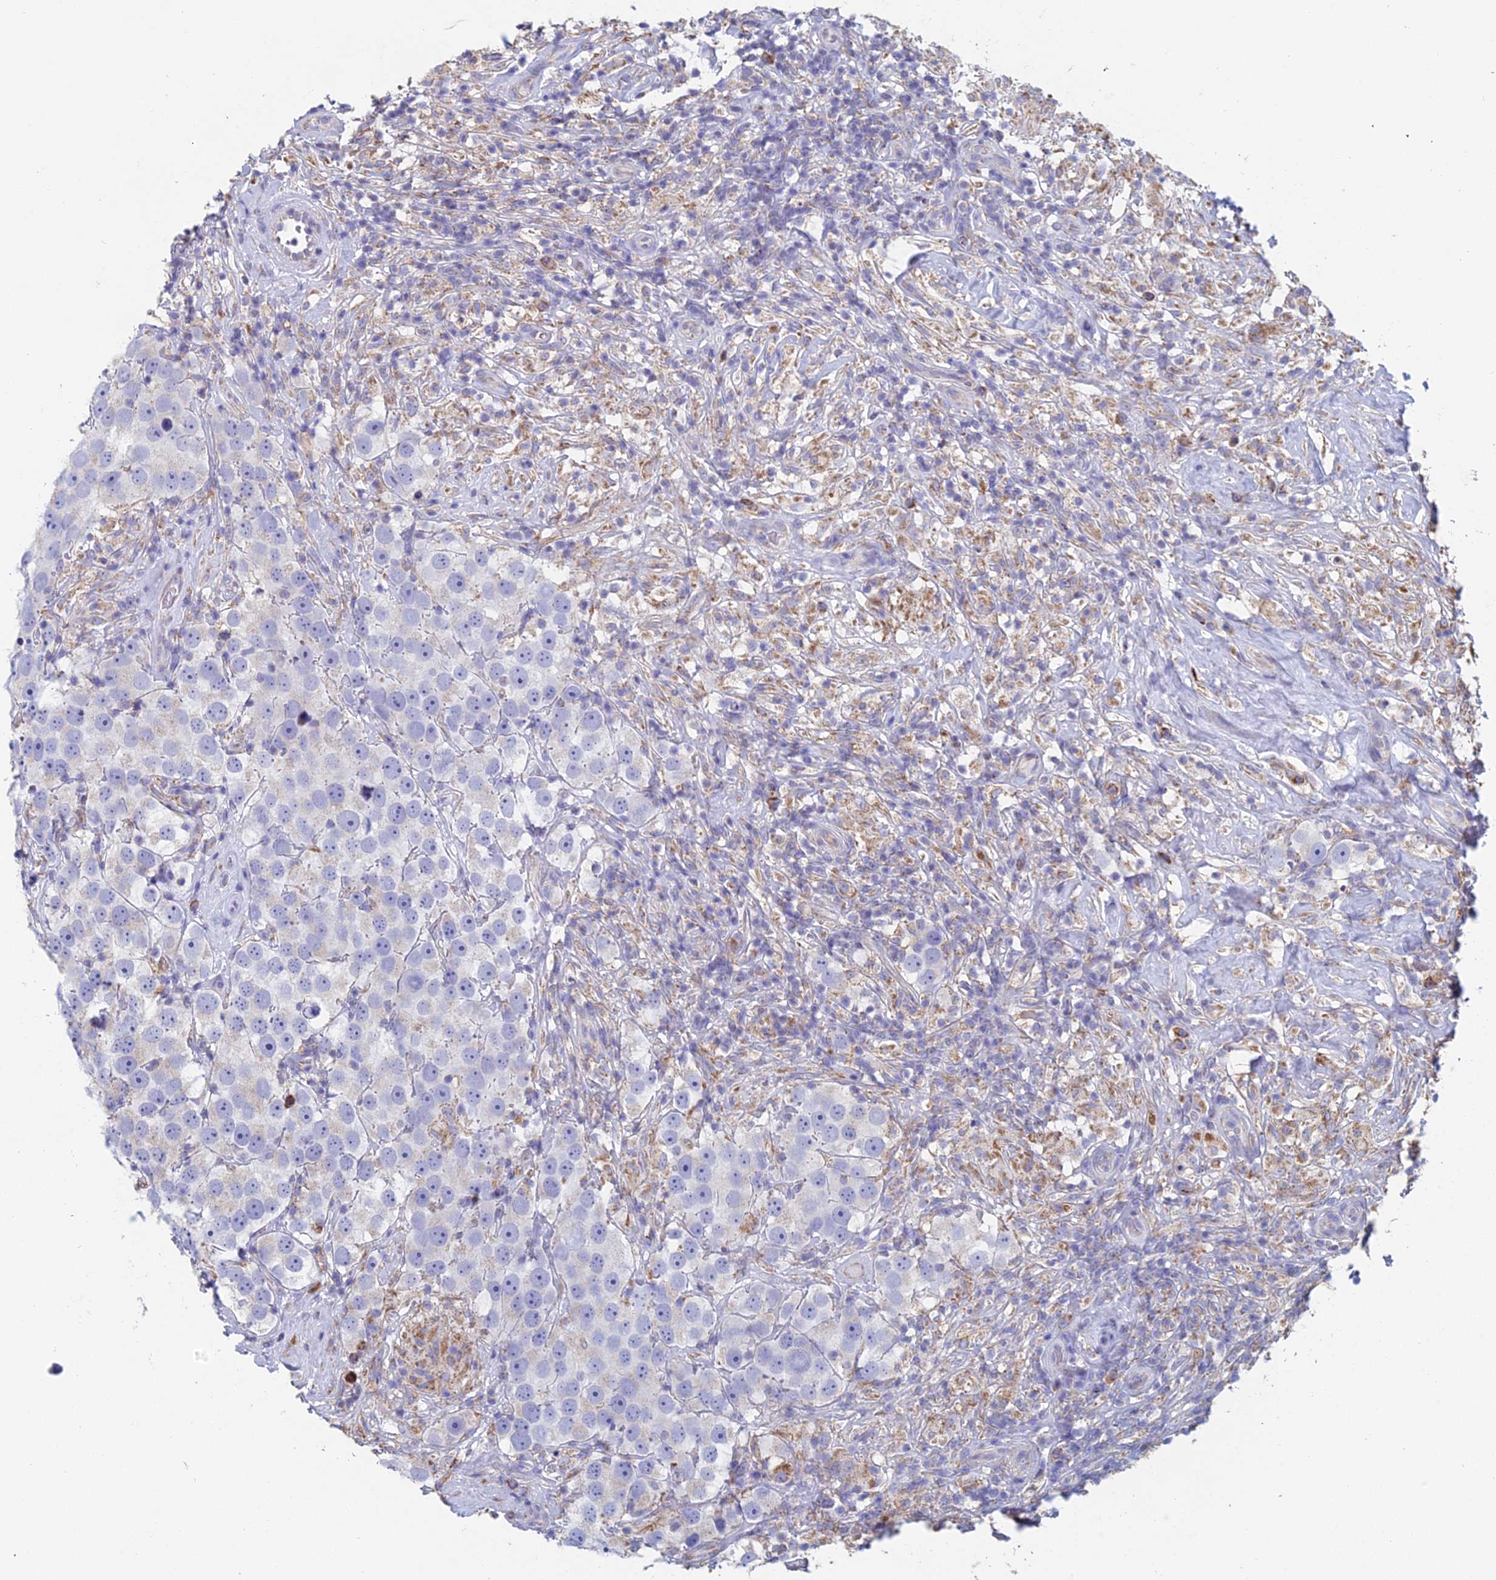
{"staining": {"intensity": "negative", "quantity": "none", "location": "none"}, "tissue": "testis cancer", "cell_type": "Tumor cells", "image_type": "cancer", "snomed": [{"axis": "morphology", "description": "Seminoma, NOS"}, {"axis": "topography", "description": "Testis"}], "caption": "Human testis cancer stained for a protein using immunohistochemistry (IHC) reveals no positivity in tumor cells.", "gene": "CRACR2B", "patient": {"sex": "male", "age": 49}}